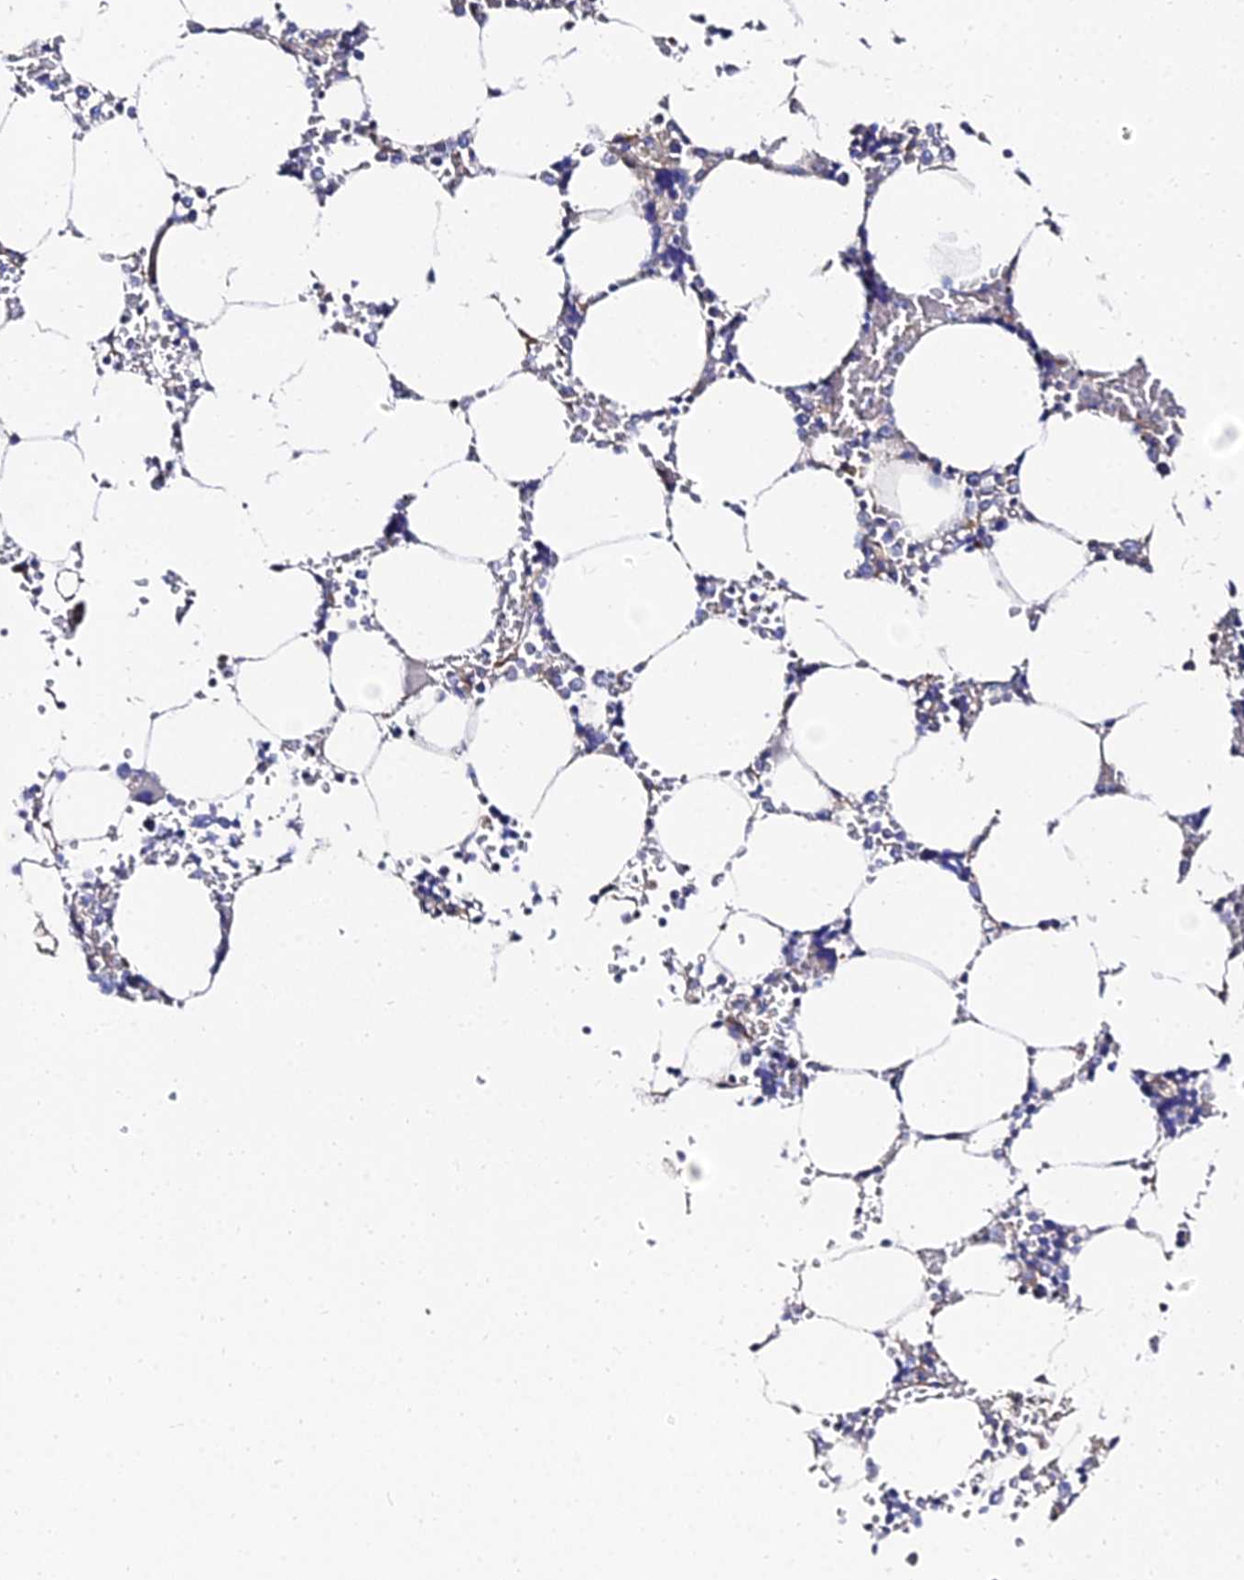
{"staining": {"intensity": "moderate", "quantity": "<25%", "location": "cytoplasmic/membranous"}, "tissue": "bone marrow", "cell_type": "Hematopoietic cells", "image_type": "normal", "snomed": [{"axis": "morphology", "description": "Normal tissue, NOS"}, {"axis": "topography", "description": "Bone marrow"}], "caption": "Human bone marrow stained for a protein (brown) exhibits moderate cytoplasmic/membranous positive expression in approximately <25% of hematopoietic cells.", "gene": "BORCS8", "patient": {"sex": "male", "age": 64}}